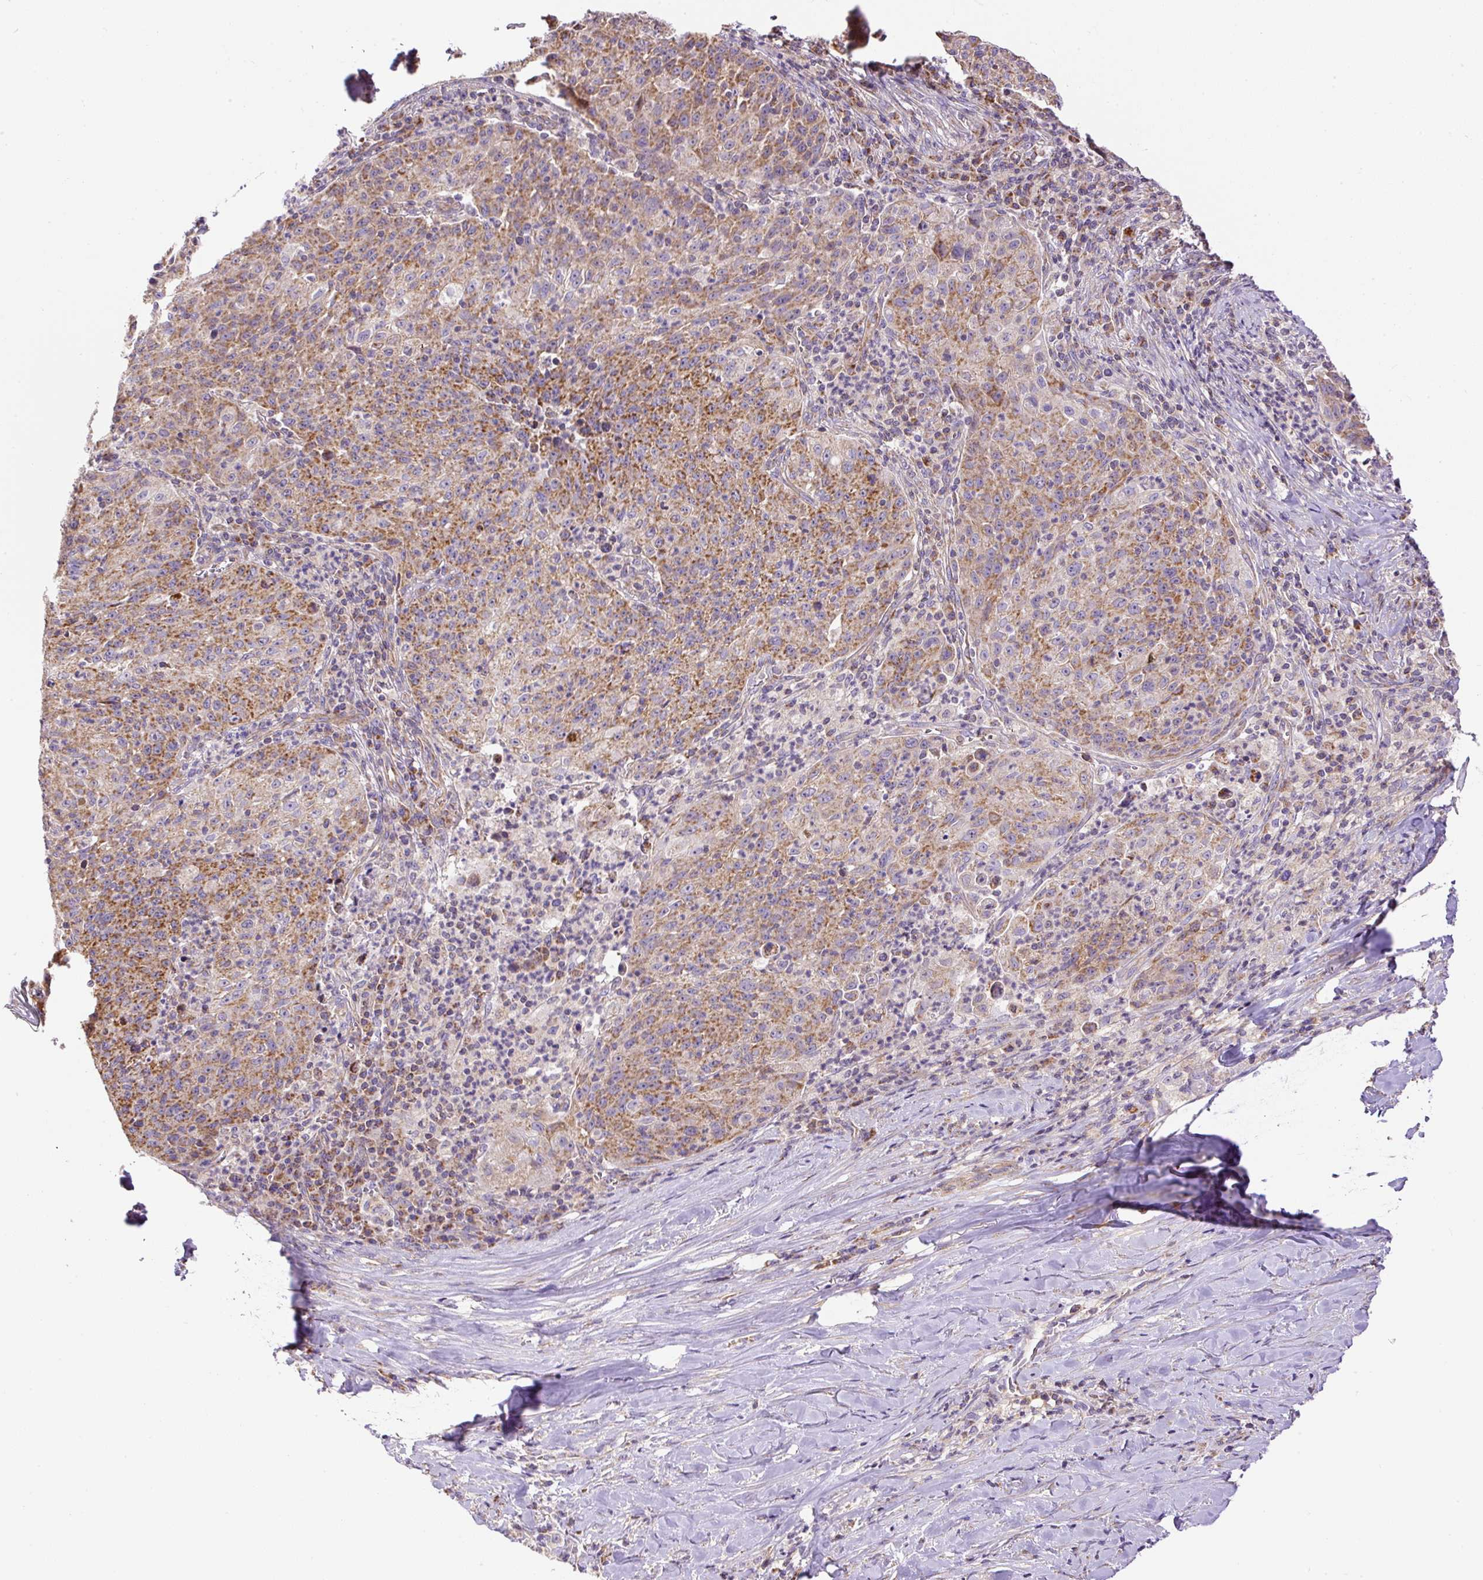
{"staining": {"intensity": "moderate", "quantity": ">75%", "location": "cytoplasmic/membranous"}, "tissue": "lung cancer", "cell_type": "Tumor cells", "image_type": "cancer", "snomed": [{"axis": "morphology", "description": "Squamous cell carcinoma, NOS"}, {"axis": "morphology", "description": "Squamous cell carcinoma, metastatic, NOS"}, {"axis": "topography", "description": "Bronchus"}, {"axis": "topography", "description": "Lung"}], "caption": "Tumor cells demonstrate medium levels of moderate cytoplasmic/membranous expression in about >75% of cells in lung squamous cell carcinoma.", "gene": "NDUFAF2", "patient": {"sex": "male", "age": 62}}